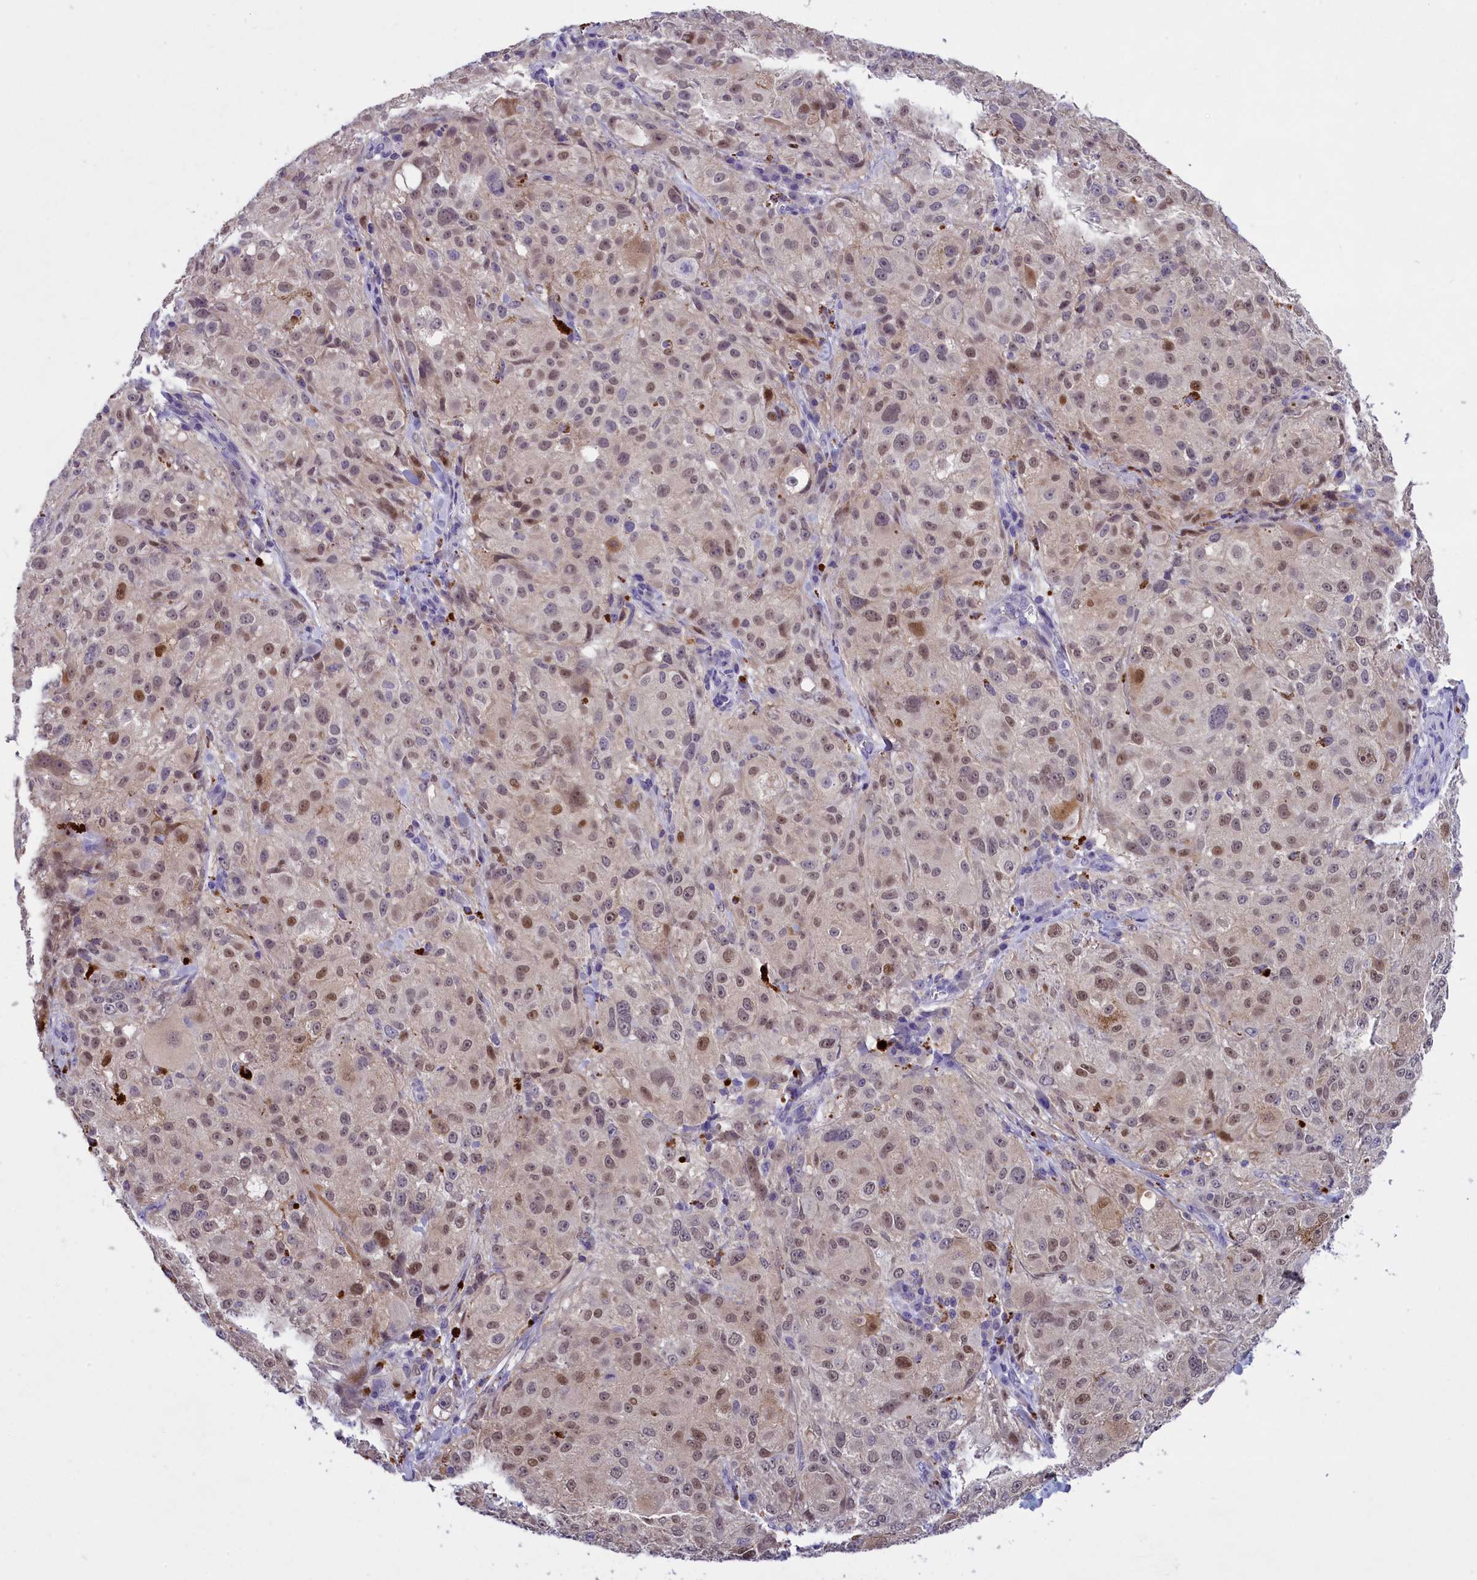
{"staining": {"intensity": "moderate", "quantity": ">75%", "location": "nuclear"}, "tissue": "melanoma", "cell_type": "Tumor cells", "image_type": "cancer", "snomed": [{"axis": "morphology", "description": "Necrosis, NOS"}, {"axis": "morphology", "description": "Malignant melanoma, NOS"}, {"axis": "topography", "description": "Skin"}], "caption": "Immunohistochemistry (IHC) of malignant melanoma reveals medium levels of moderate nuclear expression in approximately >75% of tumor cells.", "gene": "ENPP6", "patient": {"sex": "female", "age": 87}}